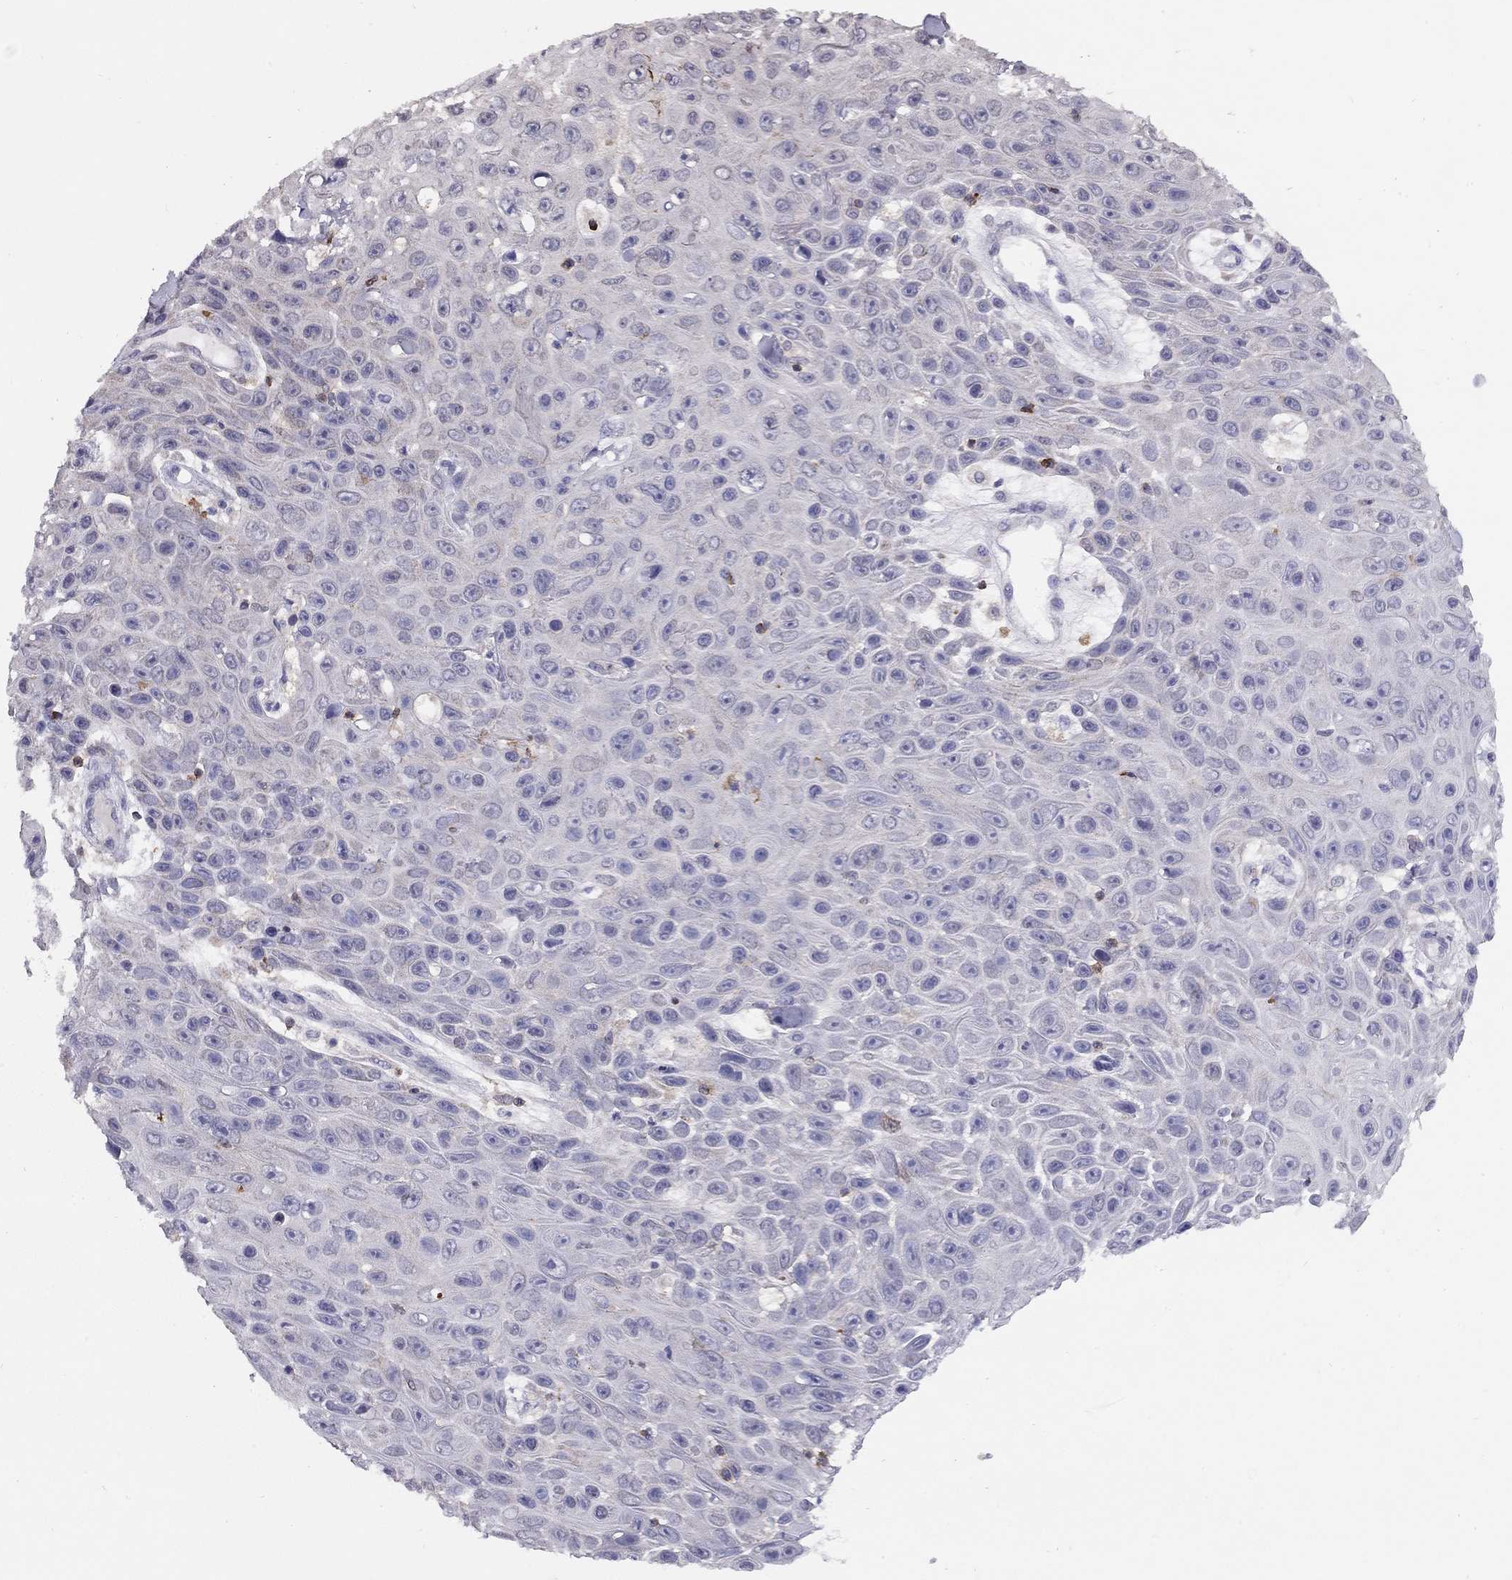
{"staining": {"intensity": "negative", "quantity": "none", "location": "none"}, "tissue": "skin cancer", "cell_type": "Tumor cells", "image_type": "cancer", "snomed": [{"axis": "morphology", "description": "Squamous cell carcinoma, NOS"}, {"axis": "topography", "description": "Skin"}], "caption": "Skin cancer (squamous cell carcinoma) stained for a protein using immunohistochemistry displays no staining tumor cells.", "gene": "CITED1", "patient": {"sex": "male", "age": 82}}